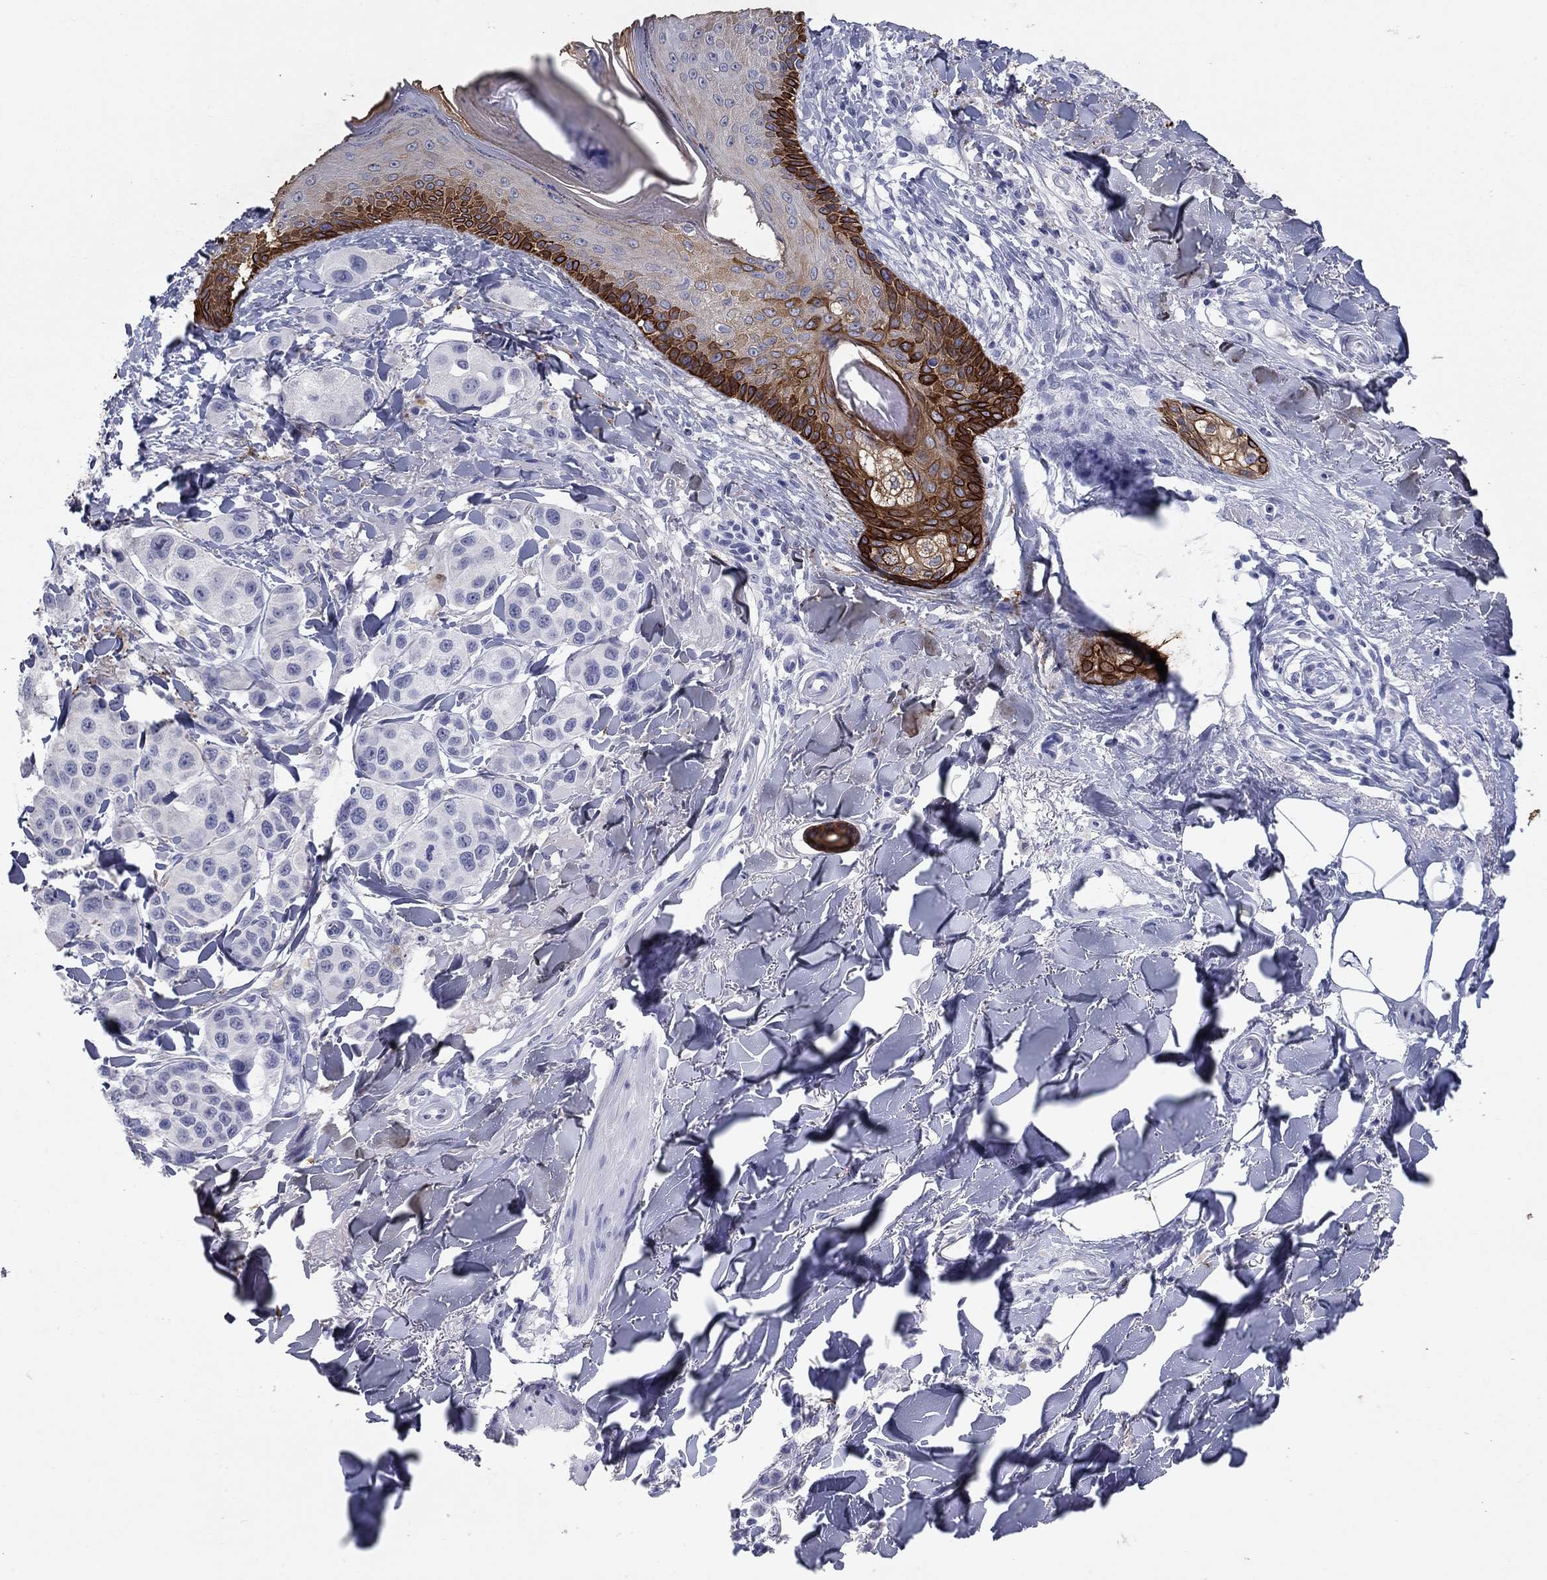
{"staining": {"intensity": "negative", "quantity": "none", "location": "none"}, "tissue": "melanoma", "cell_type": "Tumor cells", "image_type": "cancer", "snomed": [{"axis": "morphology", "description": "Malignant melanoma, NOS"}, {"axis": "topography", "description": "Skin"}], "caption": "This is an immunohistochemistry (IHC) image of human malignant melanoma. There is no staining in tumor cells.", "gene": "KRT75", "patient": {"sex": "male", "age": 57}}